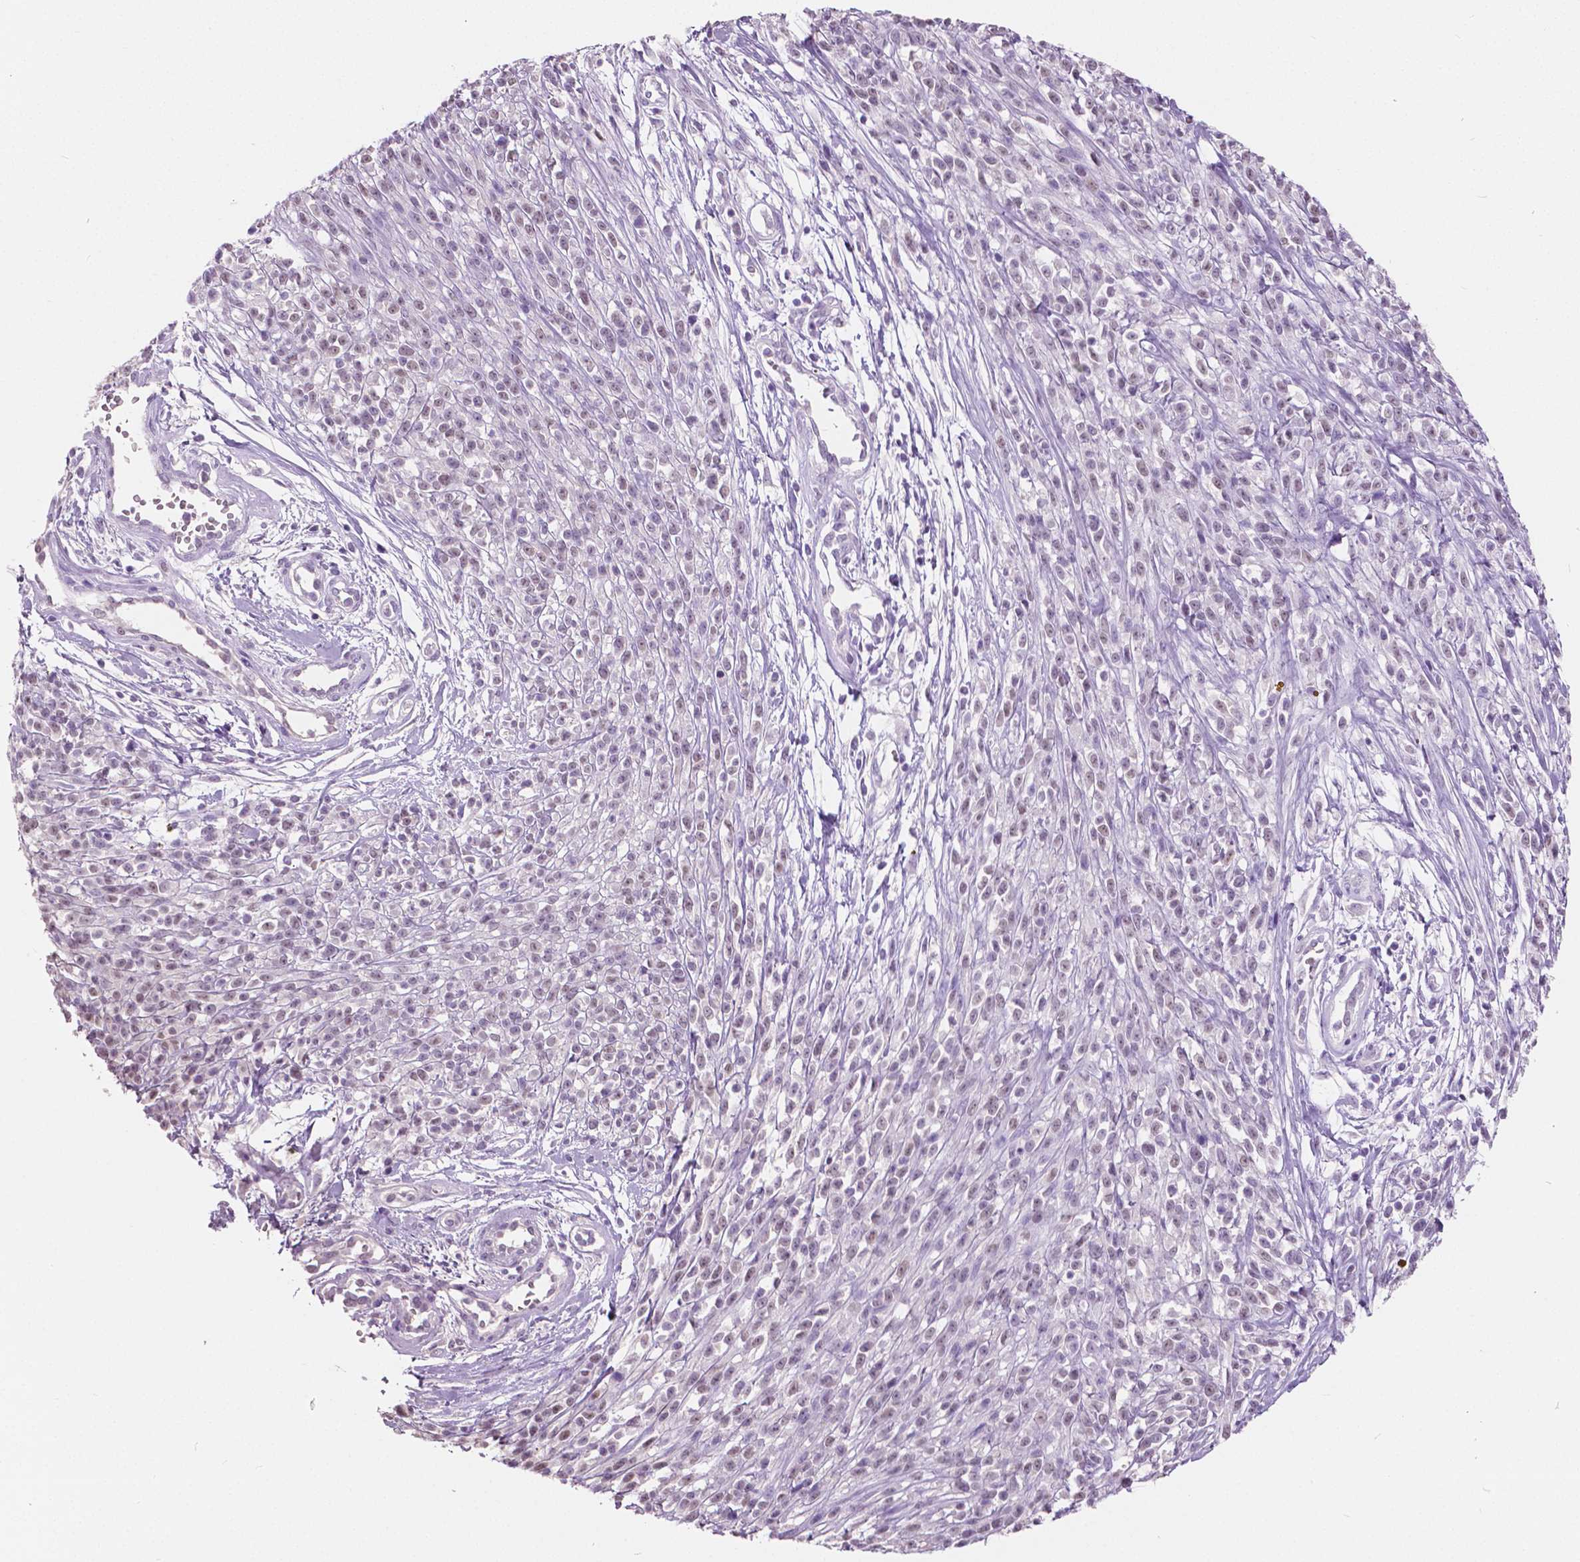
{"staining": {"intensity": "negative", "quantity": "none", "location": "none"}, "tissue": "melanoma", "cell_type": "Tumor cells", "image_type": "cancer", "snomed": [{"axis": "morphology", "description": "Malignant melanoma, NOS"}, {"axis": "topography", "description": "Skin"}, {"axis": "topography", "description": "Skin of trunk"}], "caption": "Tumor cells are negative for brown protein staining in melanoma.", "gene": "TKFC", "patient": {"sex": "male", "age": 74}}